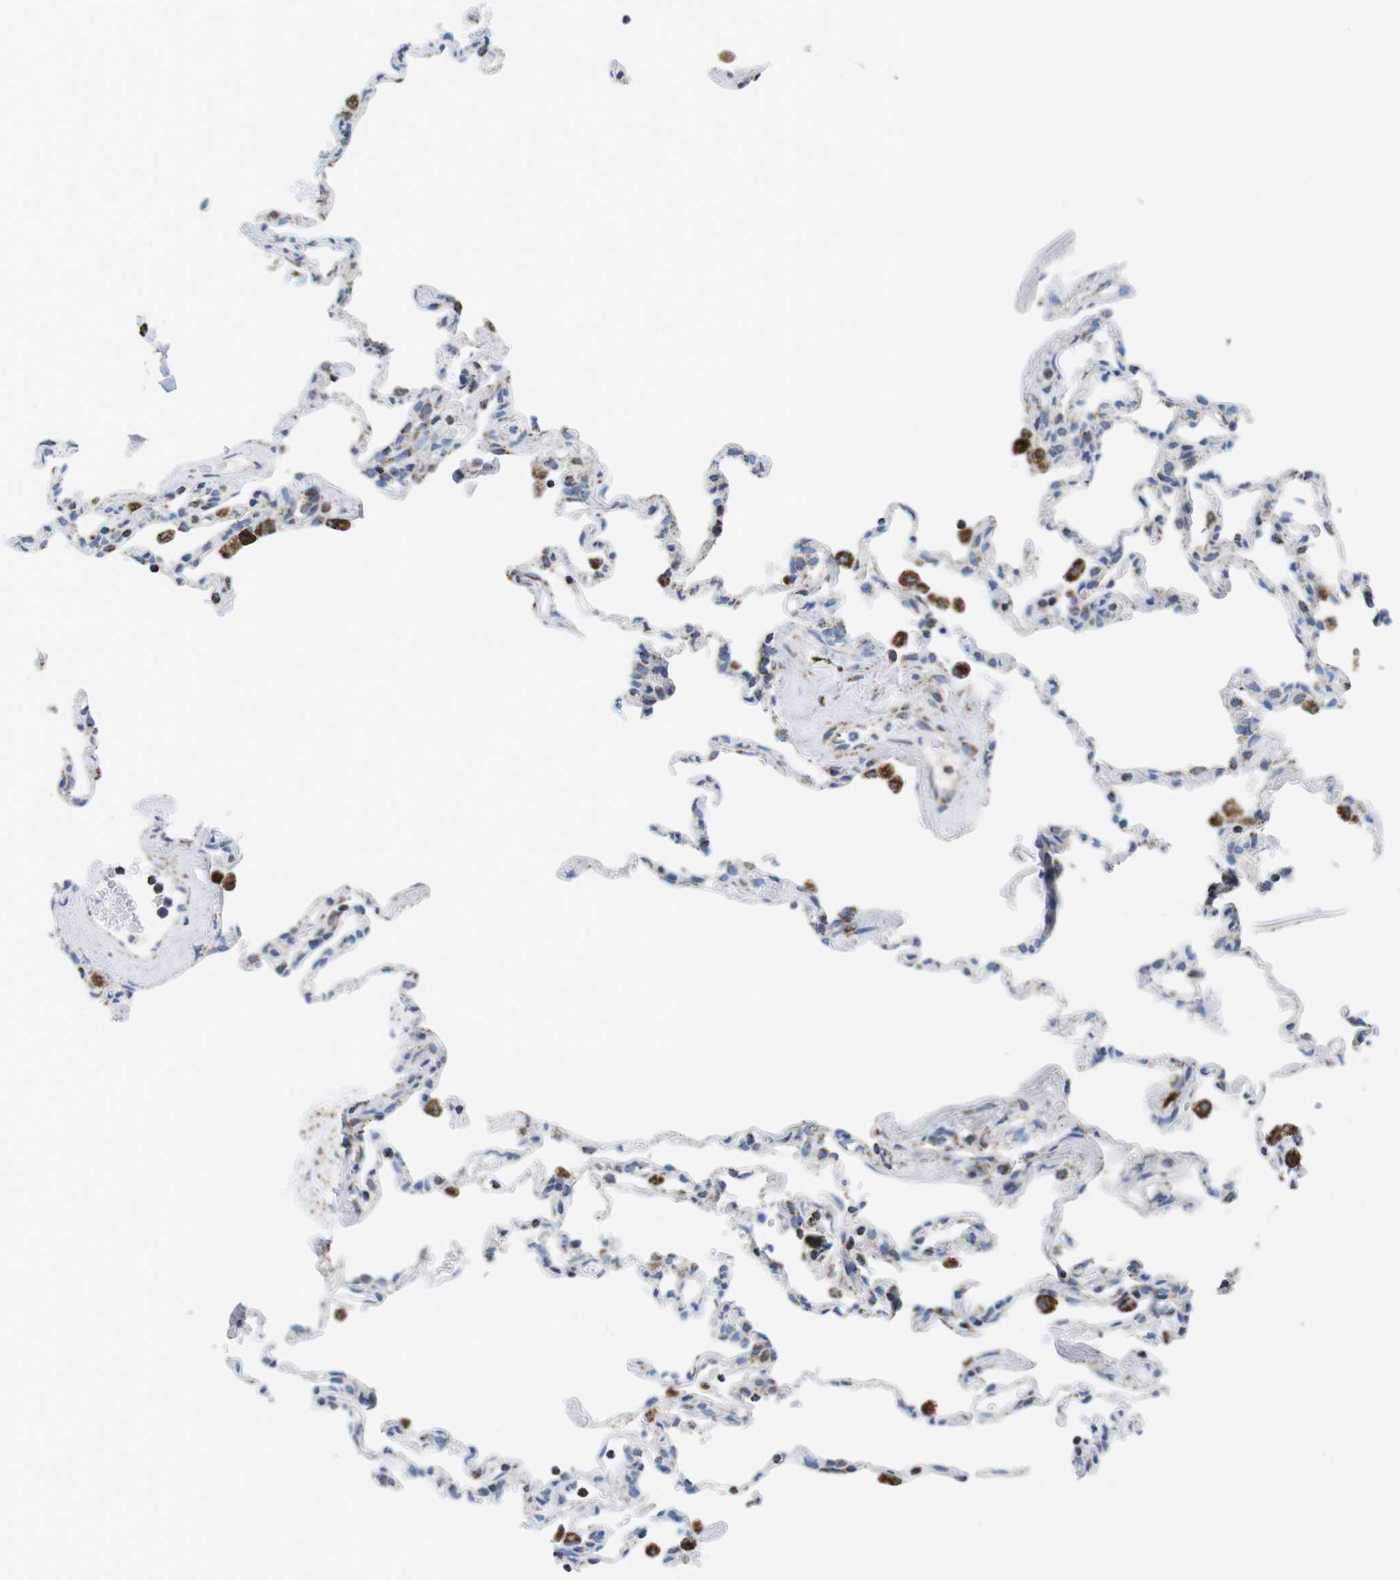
{"staining": {"intensity": "moderate", "quantity": "<25%", "location": "cytoplasmic/membranous"}, "tissue": "lung", "cell_type": "Alveolar cells", "image_type": "normal", "snomed": [{"axis": "morphology", "description": "Normal tissue, NOS"}, {"axis": "topography", "description": "Lung"}], "caption": "Brown immunohistochemical staining in normal lung shows moderate cytoplasmic/membranous staining in about <25% of alveolar cells.", "gene": "ATP5PO", "patient": {"sex": "male", "age": 59}}